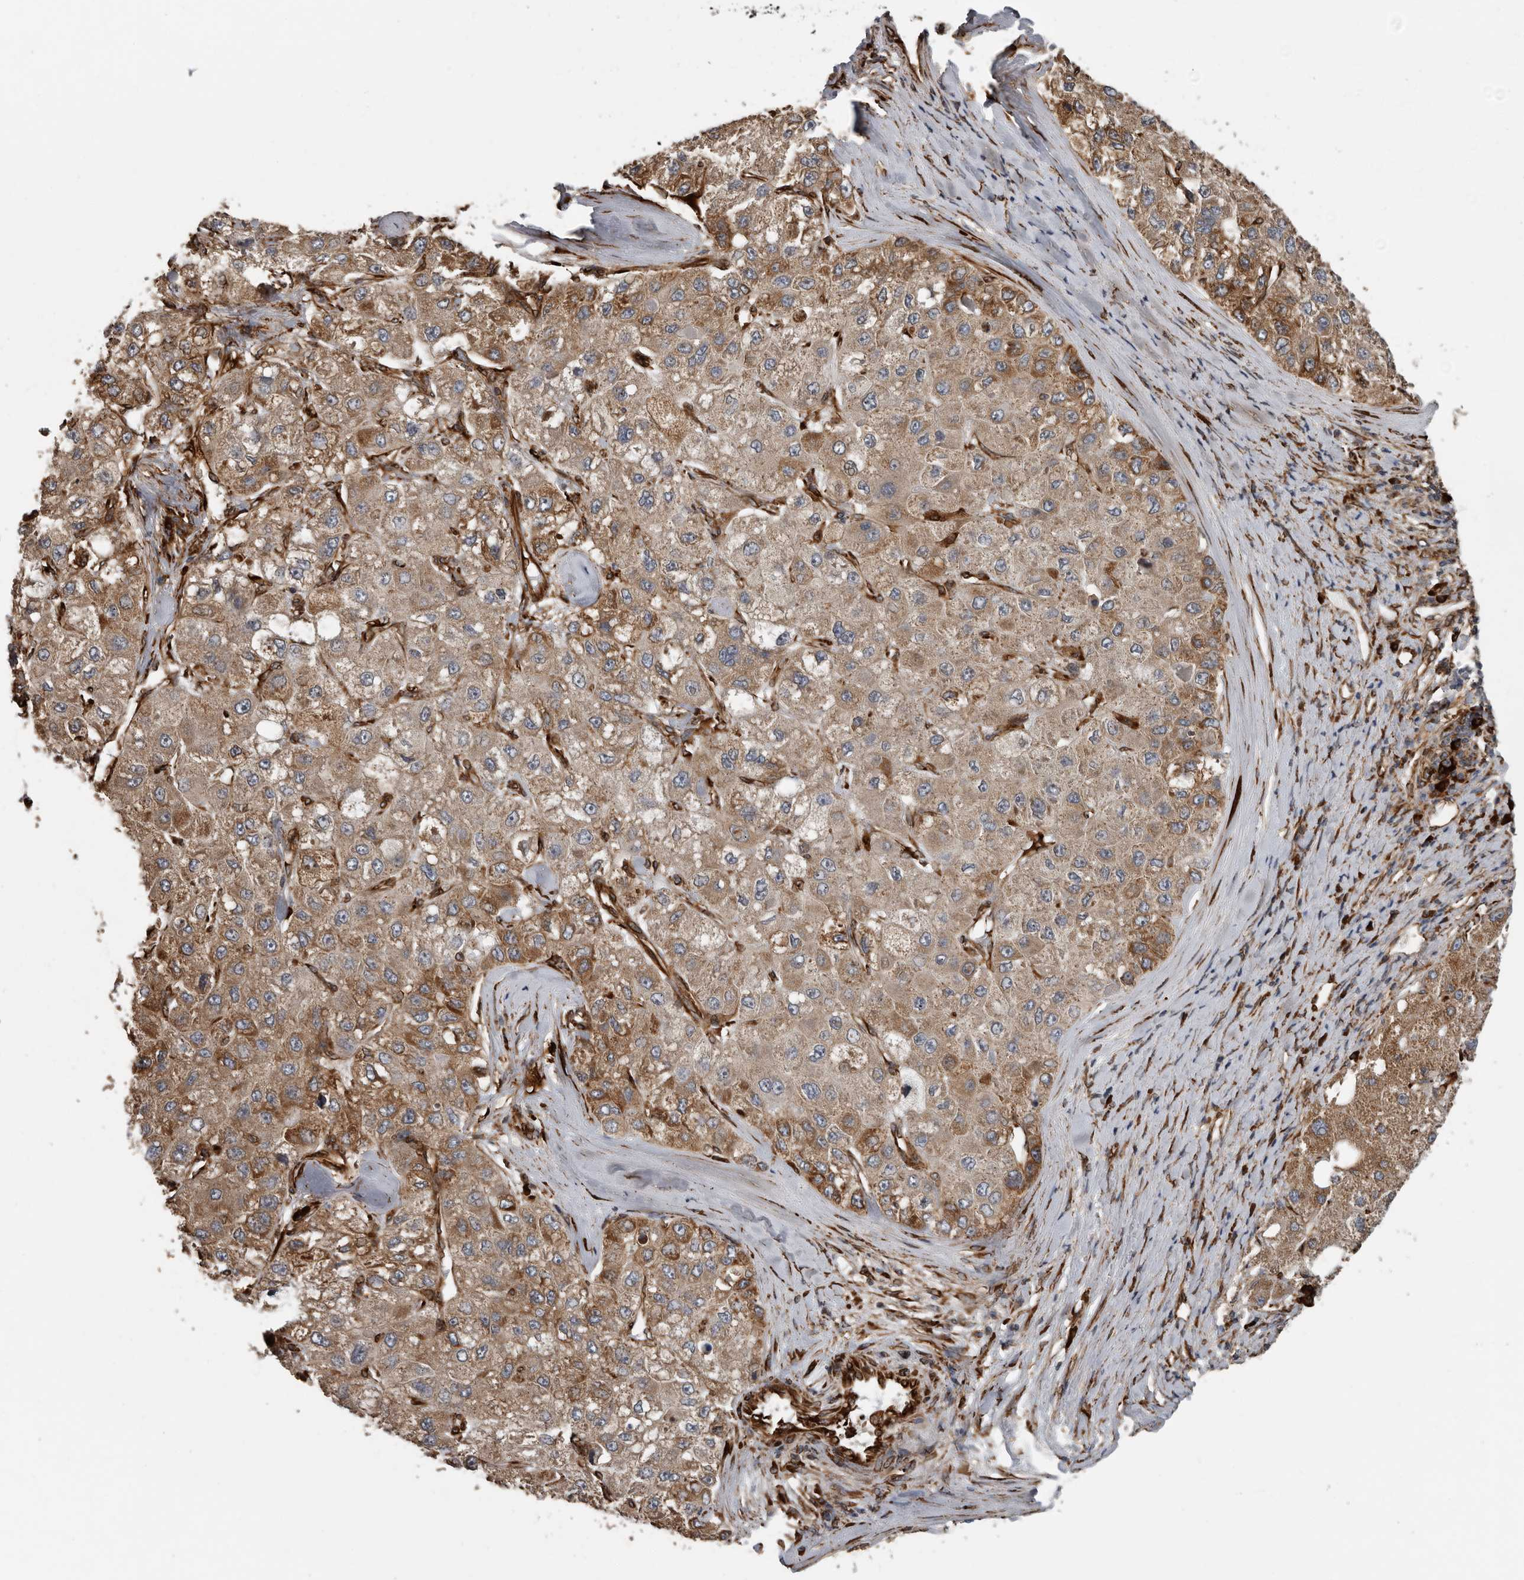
{"staining": {"intensity": "strong", "quantity": ">75%", "location": "cytoplasmic/membranous"}, "tissue": "liver cancer", "cell_type": "Tumor cells", "image_type": "cancer", "snomed": [{"axis": "morphology", "description": "Carcinoma, Hepatocellular, NOS"}, {"axis": "topography", "description": "Liver"}], "caption": "A histopathology image showing strong cytoplasmic/membranous expression in about >75% of tumor cells in hepatocellular carcinoma (liver), as visualized by brown immunohistochemical staining.", "gene": "CEP350", "patient": {"sex": "male", "age": 80}}